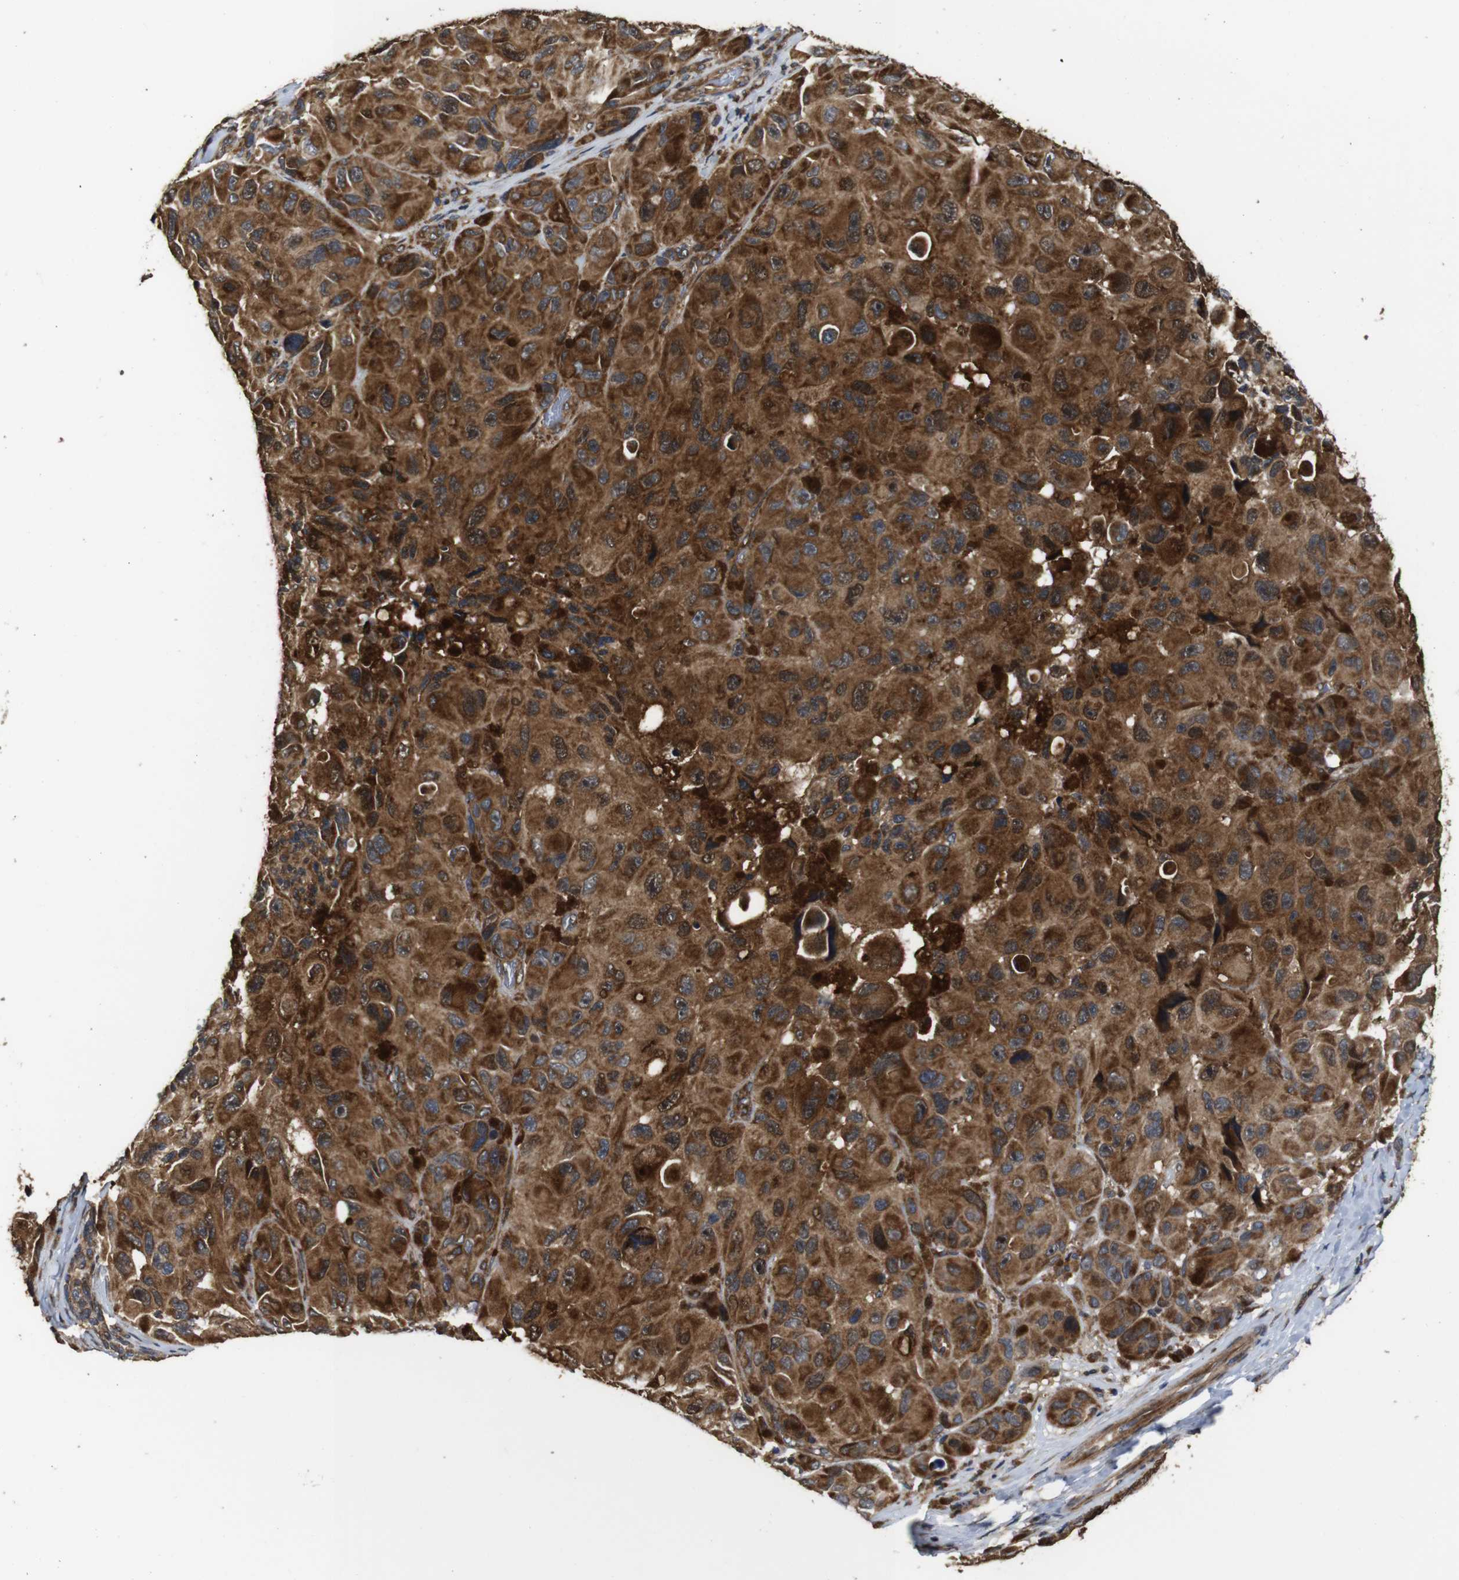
{"staining": {"intensity": "strong", "quantity": ">75%", "location": "cytoplasmic/membranous"}, "tissue": "melanoma", "cell_type": "Tumor cells", "image_type": "cancer", "snomed": [{"axis": "morphology", "description": "Malignant melanoma, NOS"}, {"axis": "topography", "description": "Skin"}], "caption": "A brown stain shows strong cytoplasmic/membranous staining of a protein in melanoma tumor cells.", "gene": "SNN", "patient": {"sex": "female", "age": 73}}